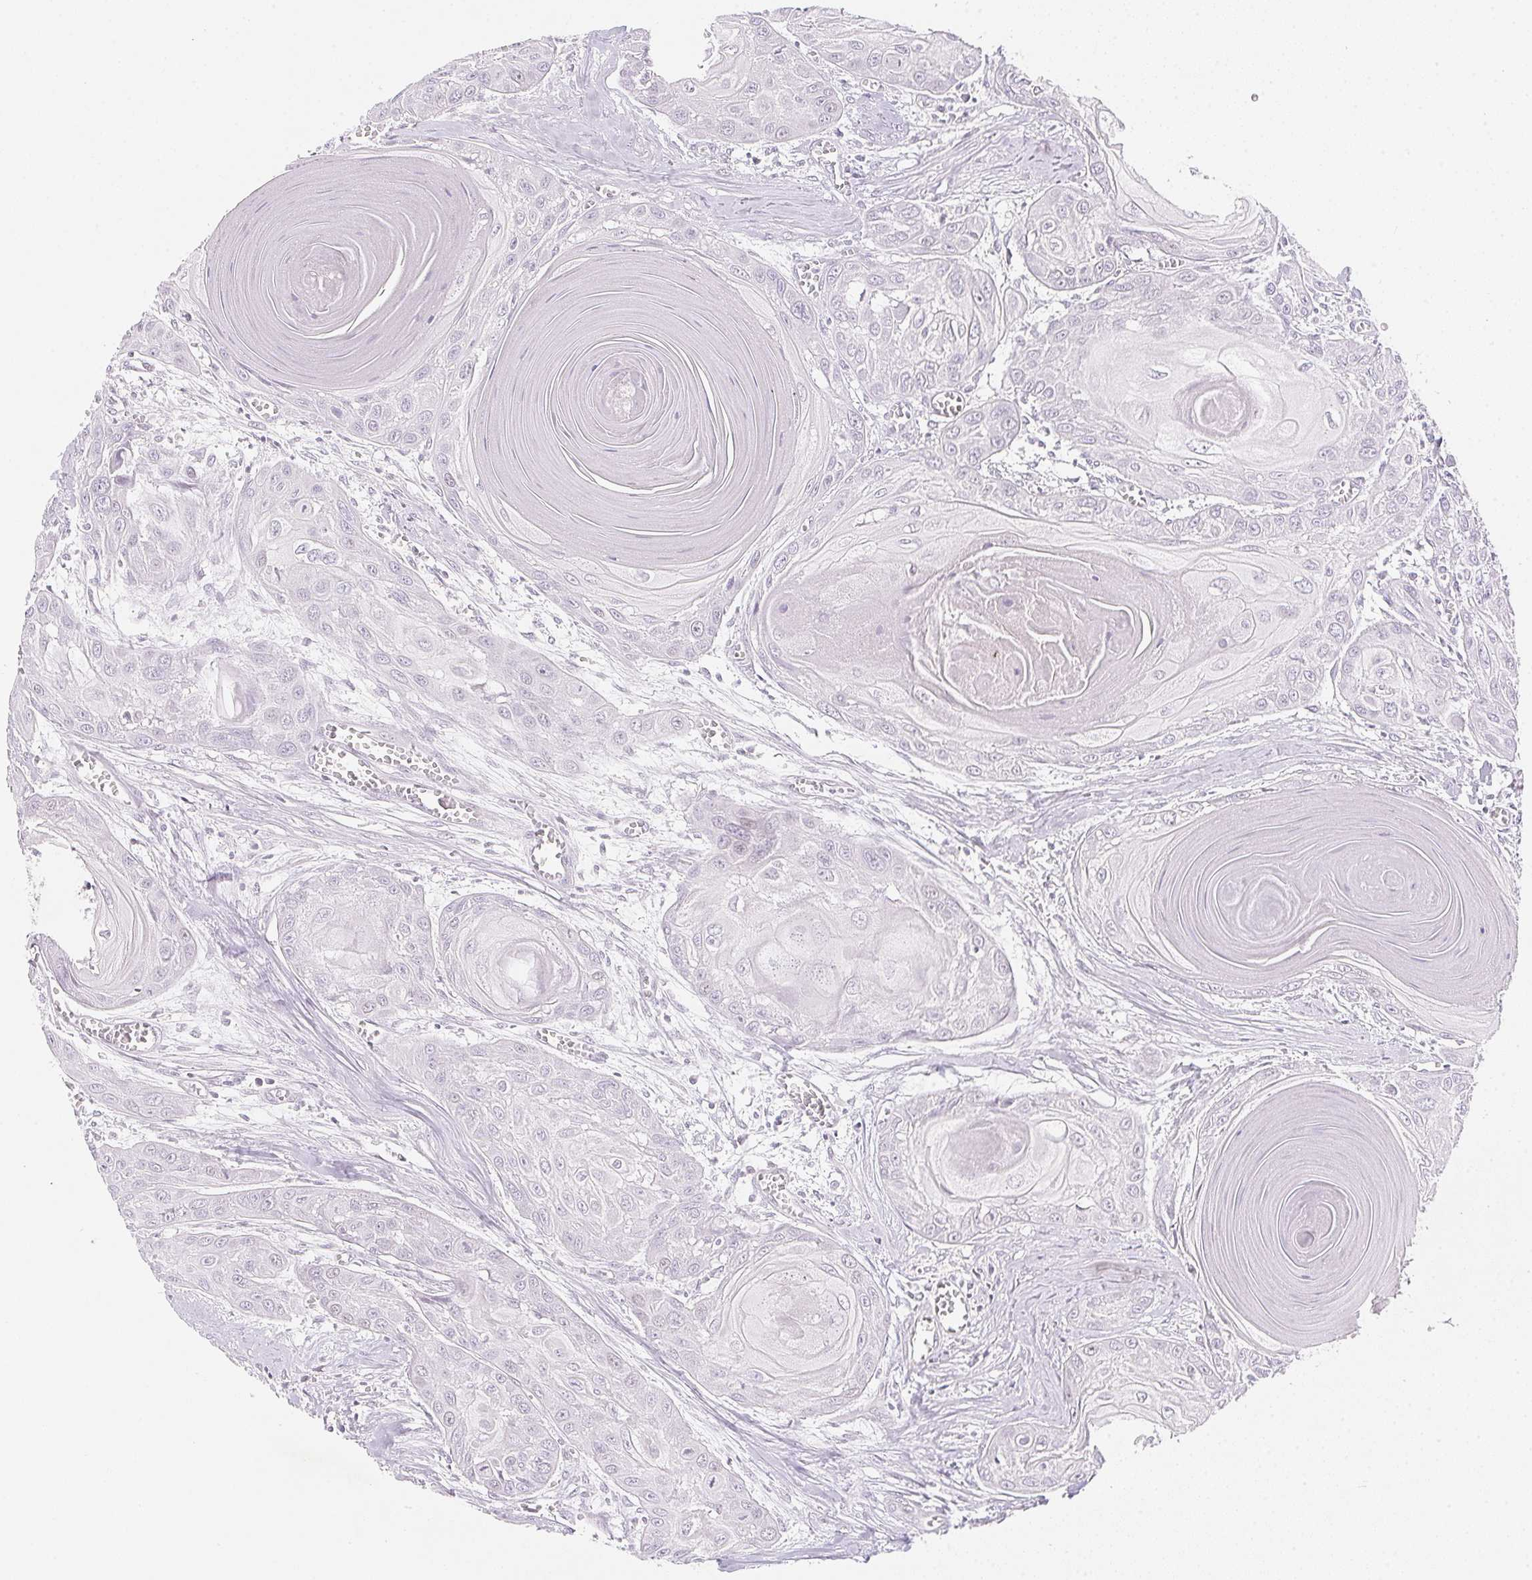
{"staining": {"intensity": "negative", "quantity": "none", "location": "none"}, "tissue": "head and neck cancer", "cell_type": "Tumor cells", "image_type": "cancer", "snomed": [{"axis": "morphology", "description": "Squamous cell carcinoma, NOS"}, {"axis": "topography", "description": "Oral tissue"}, {"axis": "topography", "description": "Head-Neck"}], "caption": "Squamous cell carcinoma (head and neck) stained for a protein using immunohistochemistry reveals no expression tumor cells.", "gene": "HELLS", "patient": {"sex": "male", "age": 71}}